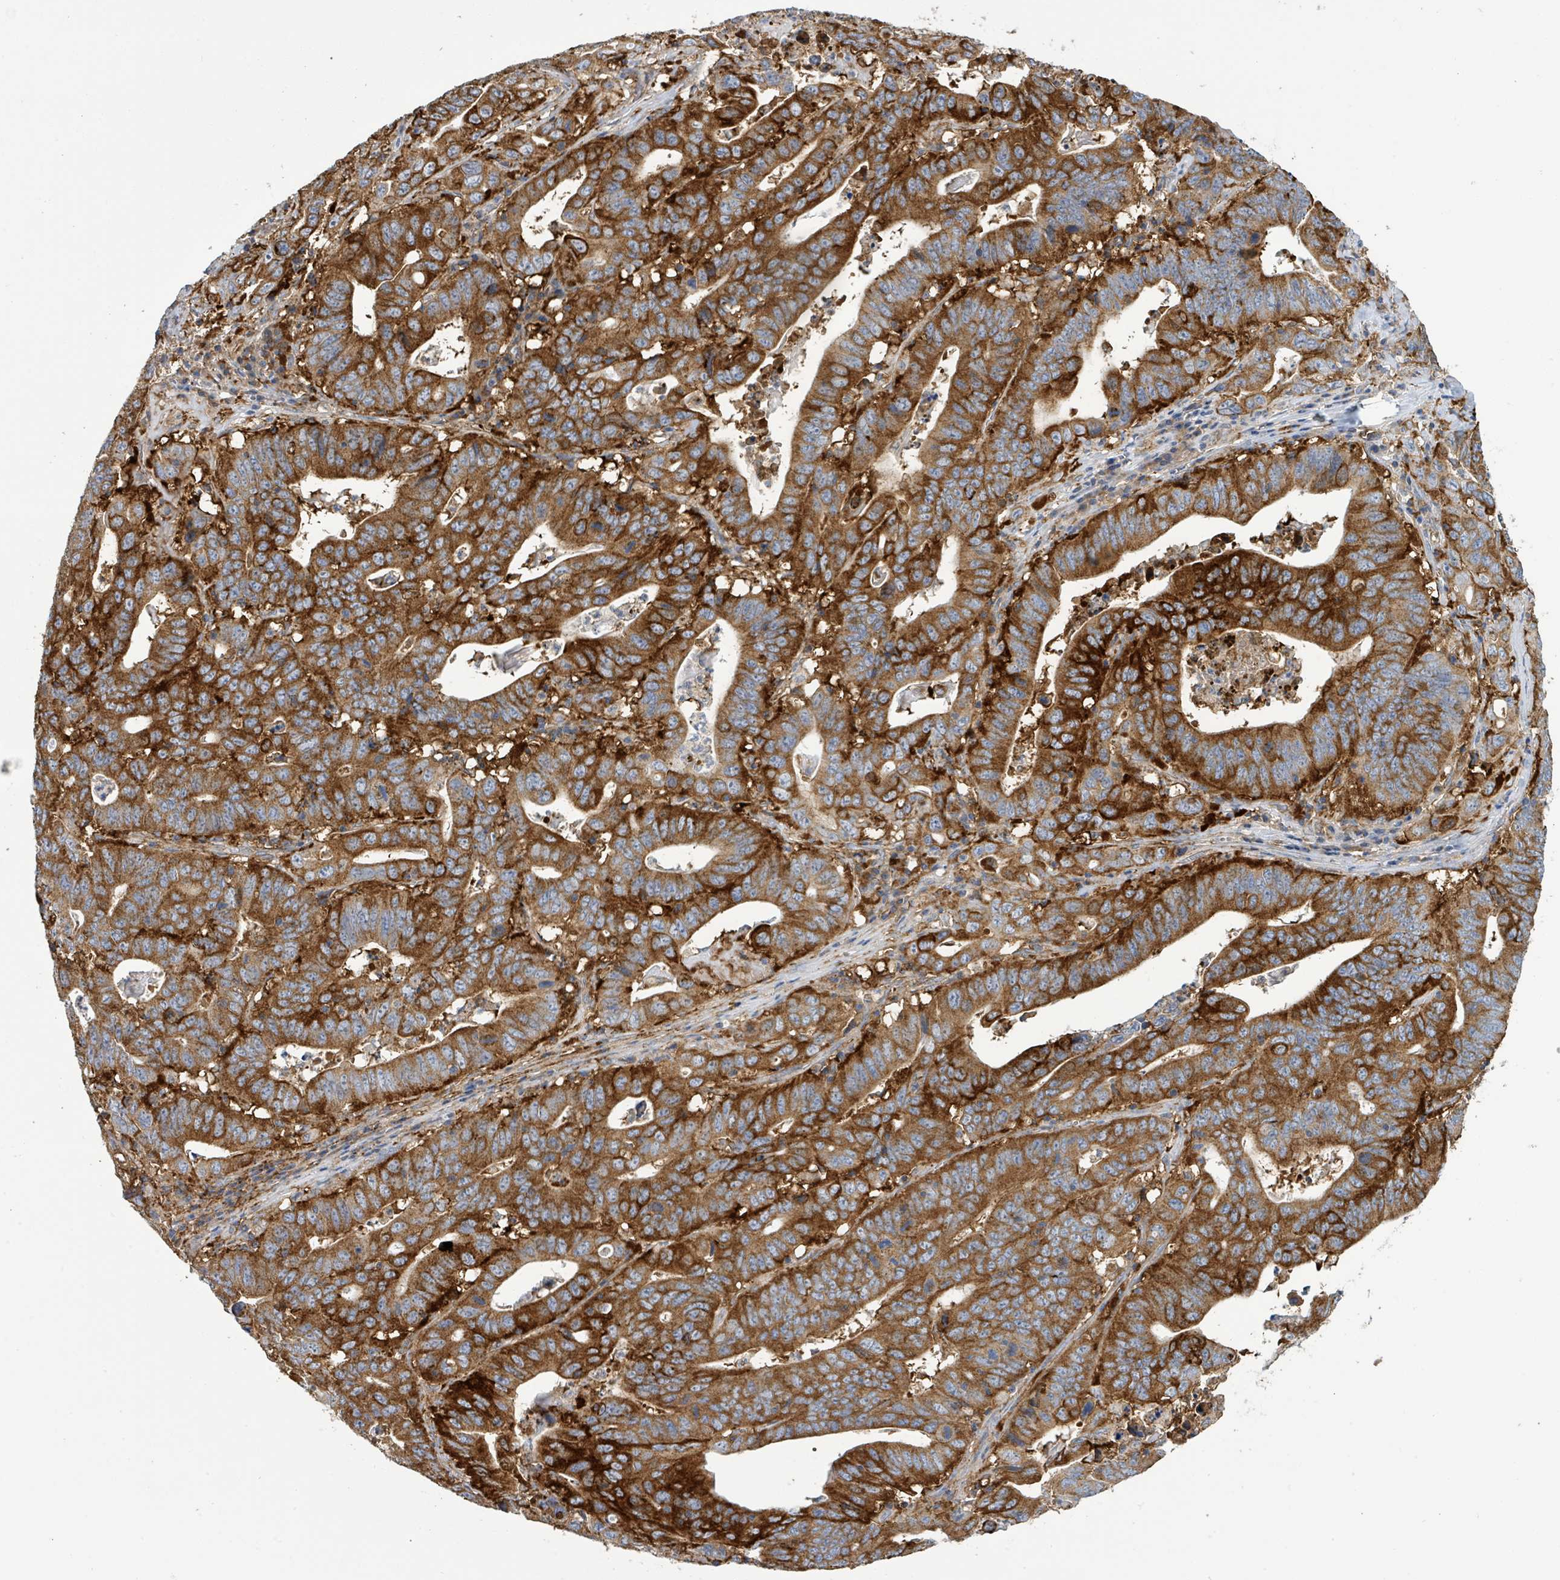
{"staining": {"intensity": "strong", "quantity": ">75%", "location": "cytoplasmic/membranous"}, "tissue": "lung cancer", "cell_type": "Tumor cells", "image_type": "cancer", "snomed": [{"axis": "morphology", "description": "Adenocarcinoma, NOS"}, {"axis": "topography", "description": "Lung"}], "caption": "Protein staining displays strong cytoplasmic/membranous positivity in approximately >75% of tumor cells in lung cancer (adenocarcinoma).", "gene": "EGFL7", "patient": {"sex": "female", "age": 60}}